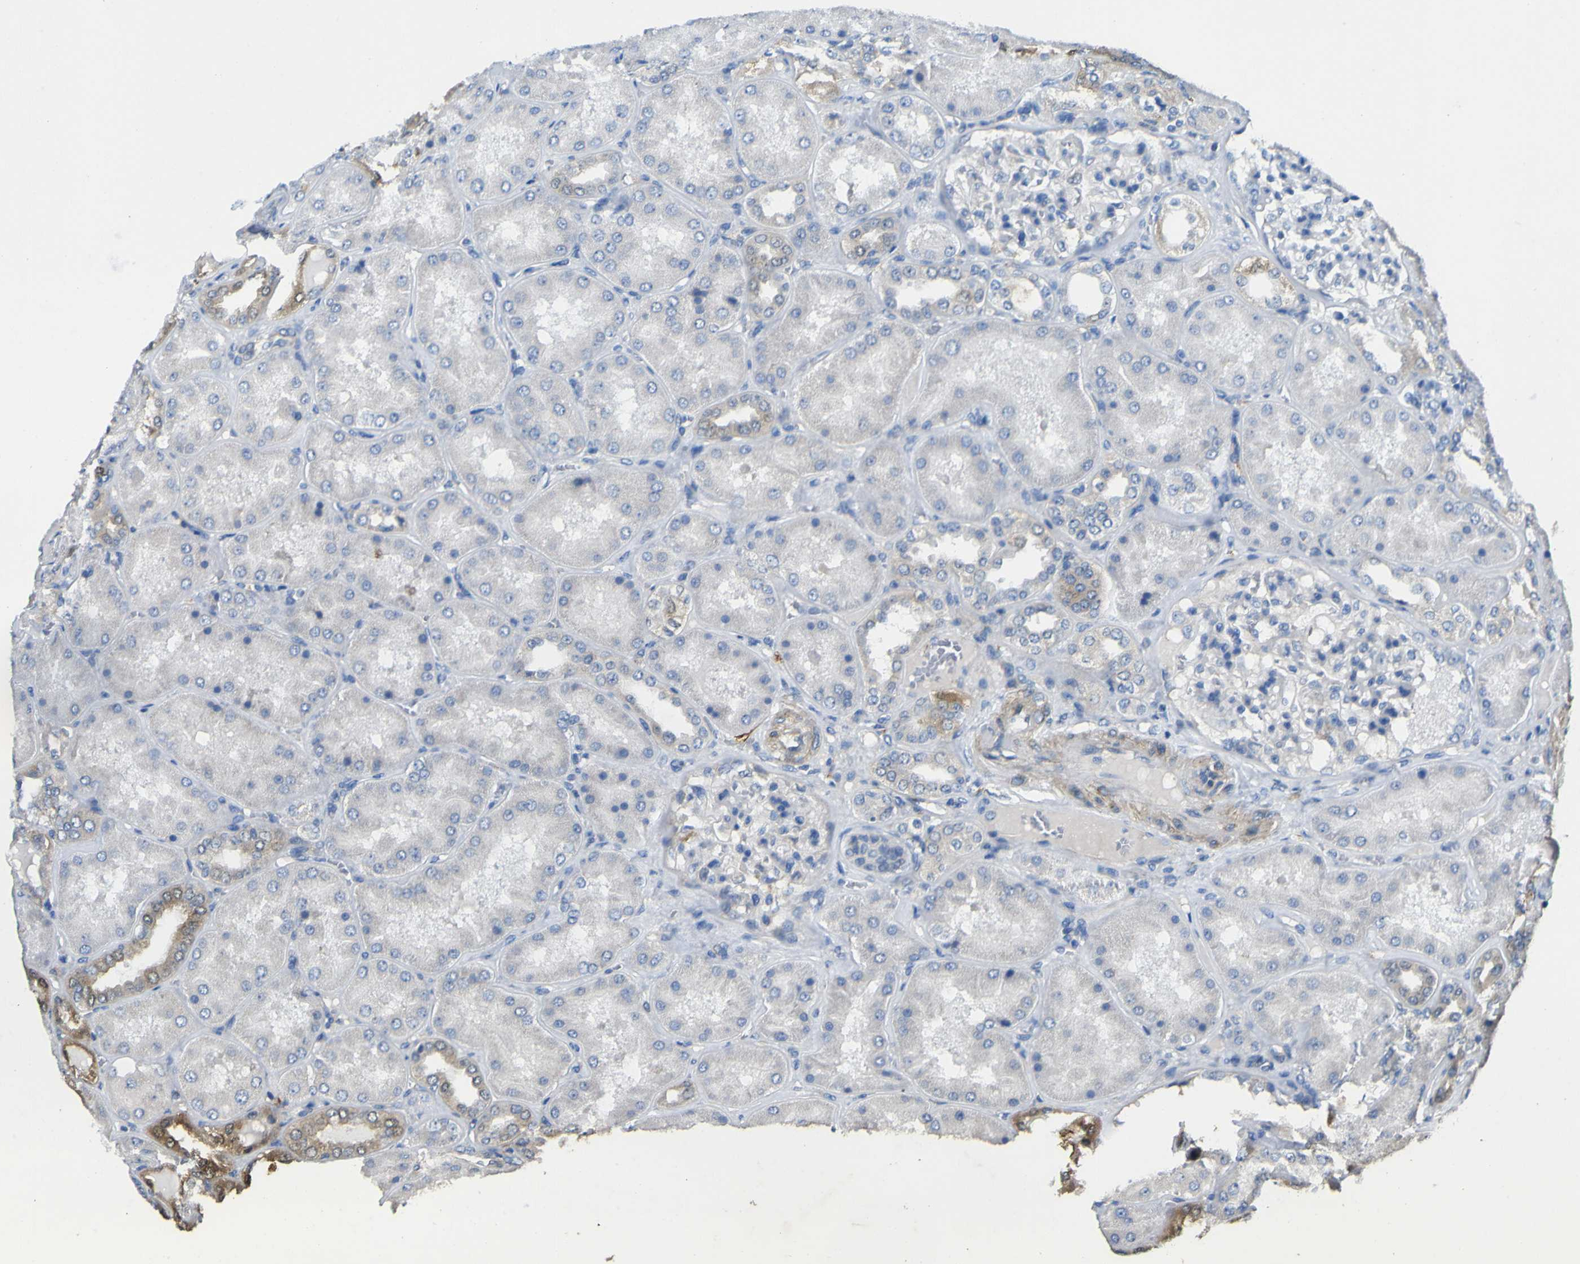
{"staining": {"intensity": "negative", "quantity": "none", "location": "none"}, "tissue": "kidney", "cell_type": "Cells in glomeruli", "image_type": "normal", "snomed": [{"axis": "morphology", "description": "Normal tissue, NOS"}, {"axis": "topography", "description": "Kidney"}], "caption": "There is no significant positivity in cells in glomeruli of kidney. Nuclei are stained in blue.", "gene": "ALDH18A1", "patient": {"sex": "female", "age": 56}}